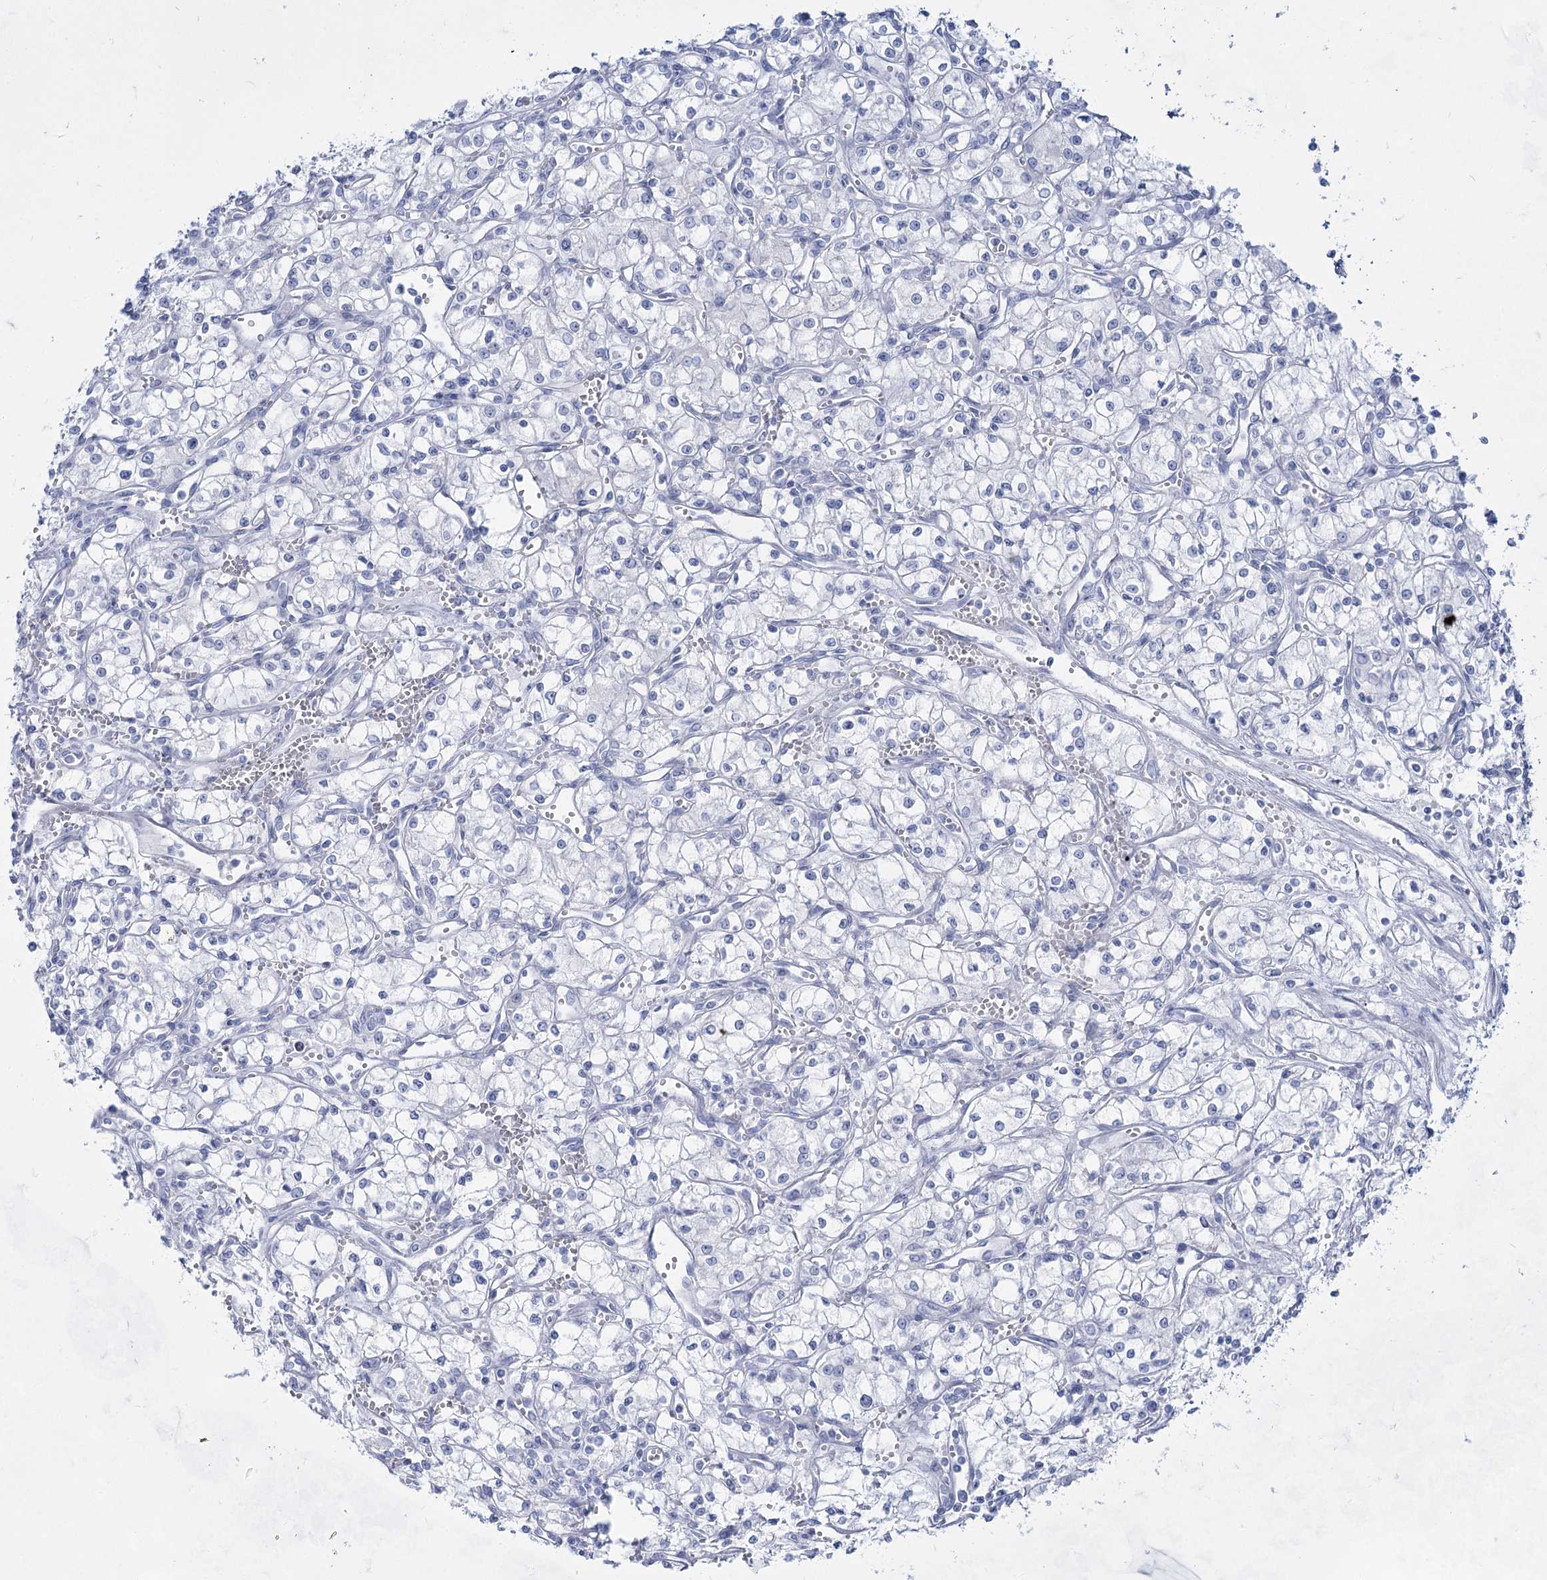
{"staining": {"intensity": "negative", "quantity": "none", "location": "none"}, "tissue": "renal cancer", "cell_type": "Tumor cells", "image_type": "cancer", "snomed": [{"axis": "morphology", "description": "Adenocarcinoma, NOS"}, {"axis": "topography", "description": "Kidney"}], "caption": "Tumor cells show no significant staining in renal adenocarcinoma.", "gene": "ACRV1", "patient": {"sex": "male", "age": 59}}